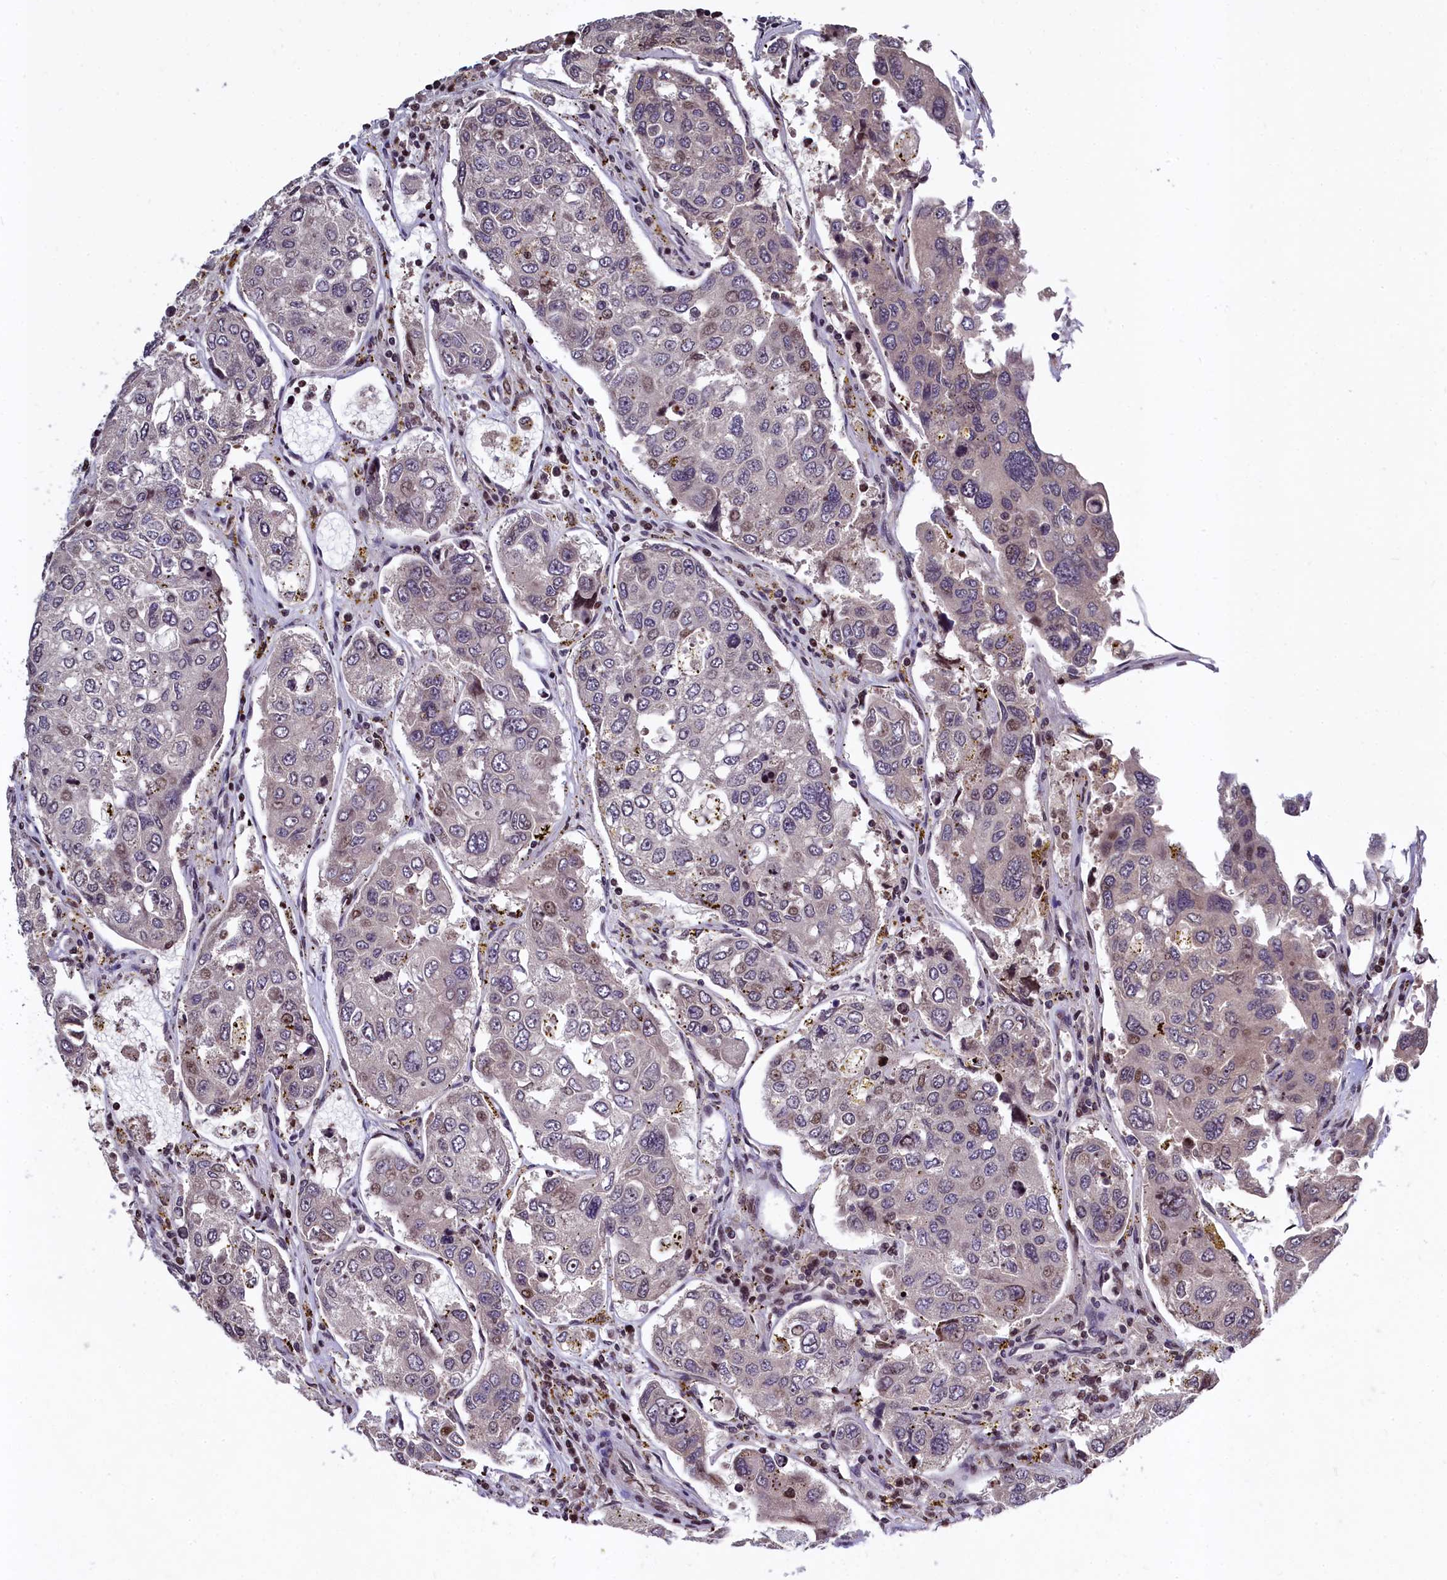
{"staining": {"intensity": "moderate", "quantity": "<25%", "location": "nuclear"}, "tissue": "urothelial cancer", "cell_type": "Tumor cells", "image_type": "cancer", "snomed": [{"axis": "morphology", "description": "Urothelial carcinoma, High grade"}, {"axis": "topography", "description": "Lymph node"}, {"axis": "topography", "description": "Urinary bladder"}], "caption": "Immunohistochemical staining of human urothelial cancer exhibits low levels of moderate nuclear staining in approximately <25% of tumor cells. The staining was performed using DAB to visualize the protein expression in brown, while the nuclei were stained in blue with hematoxylin (Magnification: 20x).", "gene": "FAM217B", "patient": {"sex": "male", "age": 51}}